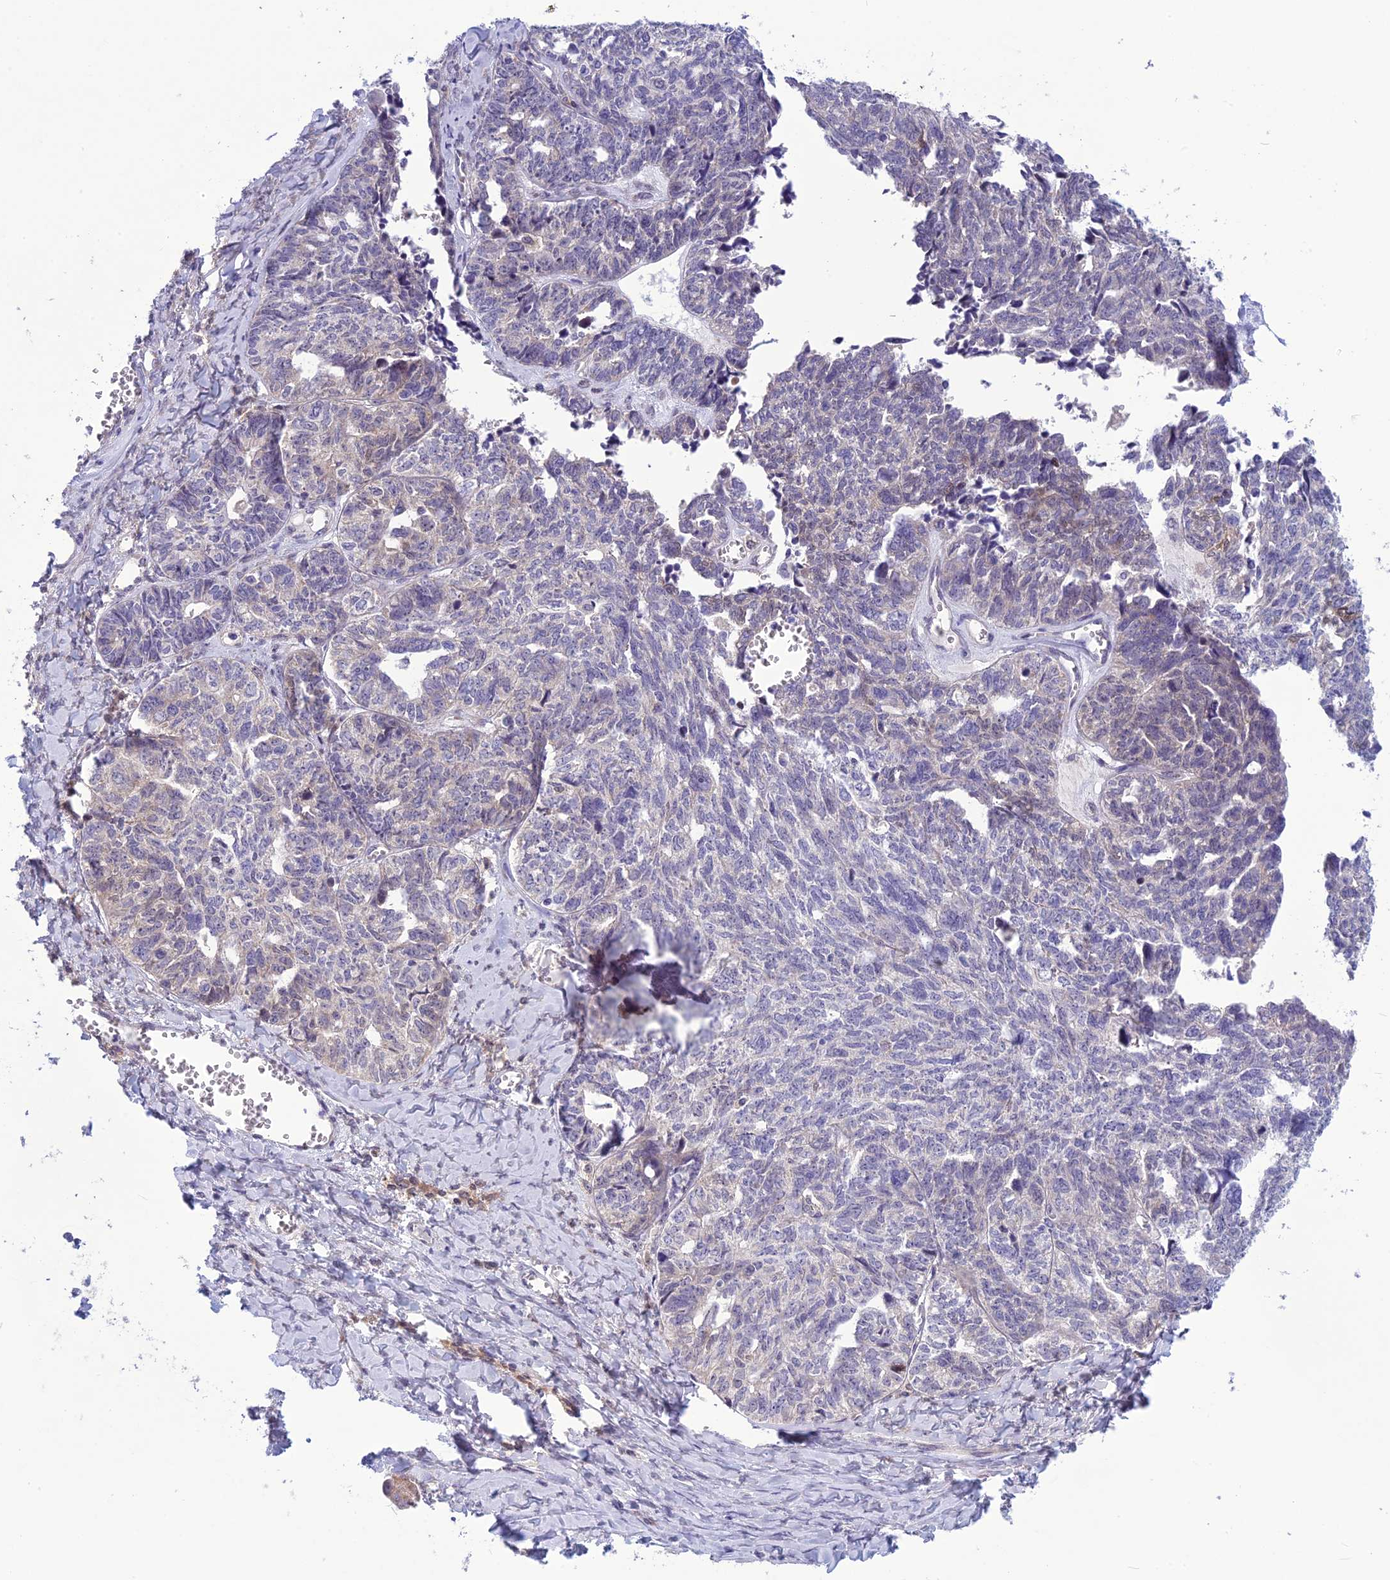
{"staining": {"intensity": "negative", "quantity": "none", "location": "none"}, "tissue": "ovarian cancer", "cell_type": "Tumor cells", "image_type": "cancer", "snomed": [{"axis": "morphology", "description": "Cystadenocarcinoma, serous, NOS"}, {"axis": "topography", "description": "Ovary"}], "caption": "An IHC photomicrograph of ovarian cancer (serous cystadenocarcinoma) is shown. There is no staining in tumor cells of ovarian cancer (serous cystadenocarcinoma). (DAB (3,3'-diaminobenzidine) immunohistochemistry with hematoxylin counter stain).", "gene": "PSMF1", "patient": {"sex": "female", "age": 79}}